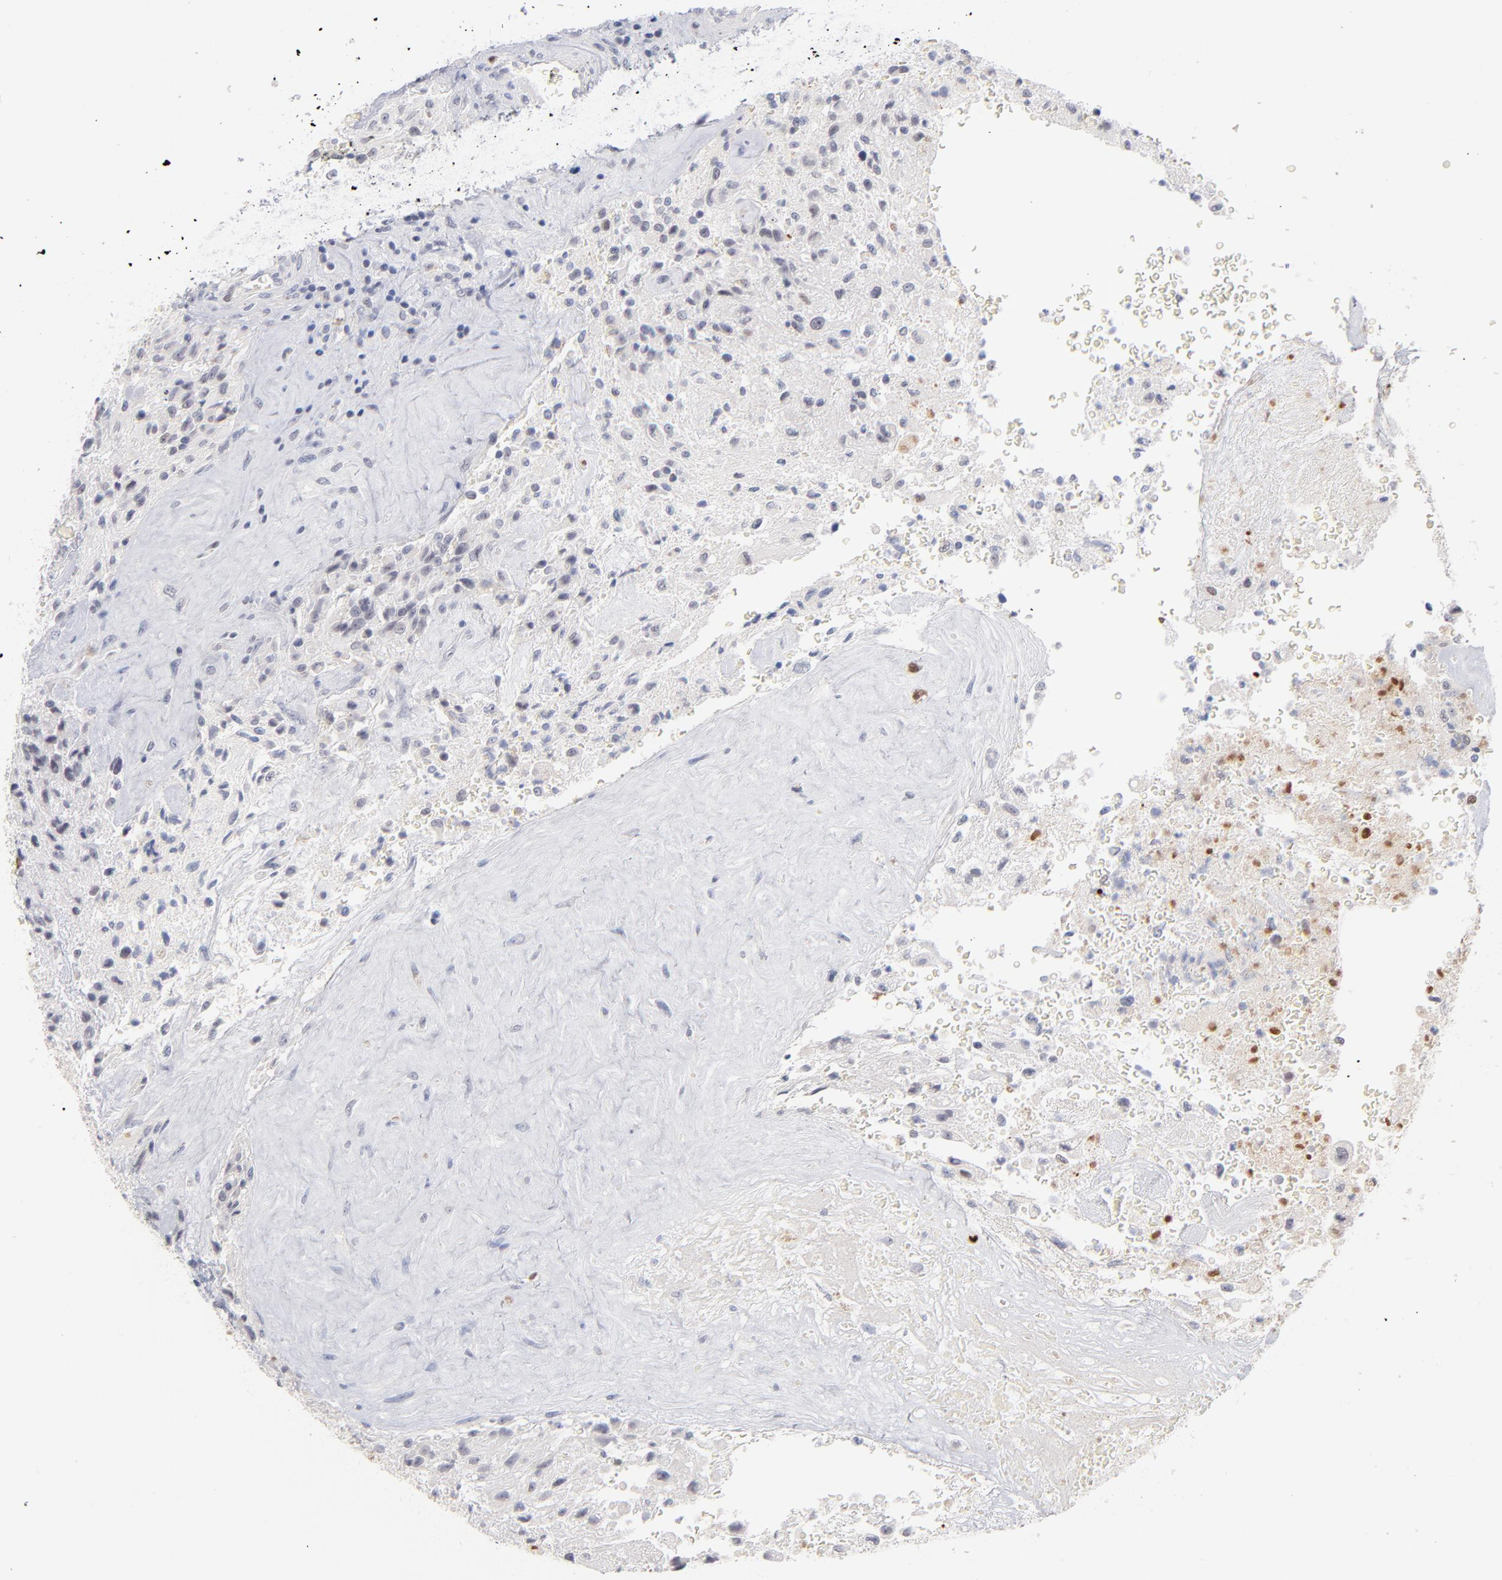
{"staining": {"intensity": "negative", "quantity": "none", "location": "none"}, "tissue": "glioma", "cell_type": "Tumor cells", "image_type": "cancer", "snomed": [{"axis": "morphology", "description": "Normal tissue, NOS"}, {"axis": "morphology", "description": "Glioma, malignant, High grade"}, {"axis": "topography", "description": "Cerebral cortex"}], "caption": "Tumor cells show no significant expression in malignant glioma (high-grade). (Stains: DAB immunohistochemistry (IHC) with hematoxylin counter stain, Microscopy: brightfield microscopy at high magnification).", "gene": "PARP1", "patient": {"sex": "male", "age": 56}}